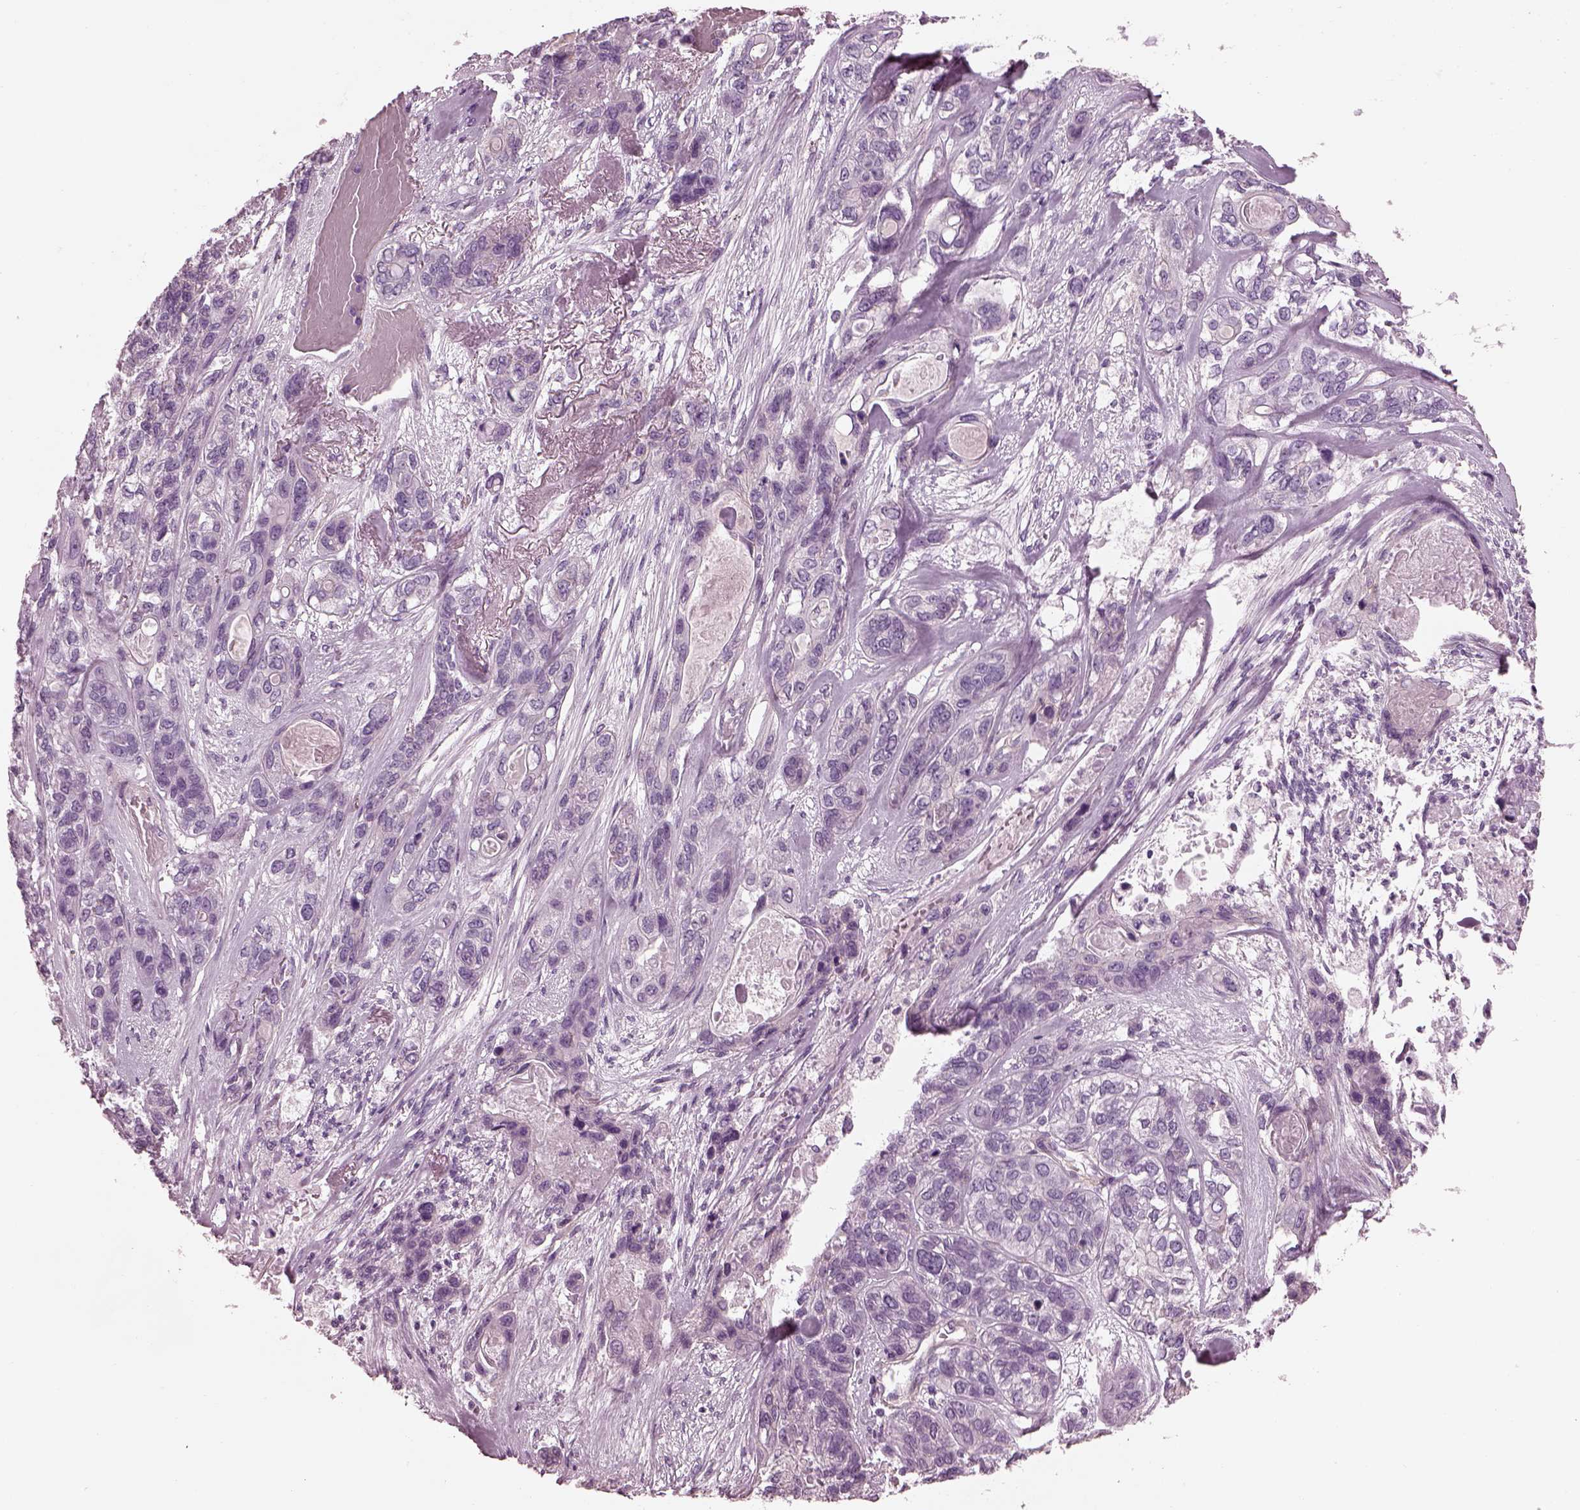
{"staining": {"intensity": "negative", "quantity": "none", "location": "none"}, "tissue": "lung cancer", "cell_type": "Tumor cells", "image_type": "cancer", "snomed": [{"axis": "morphology", "description": "Squamous cell carcinoma, NOS"}, {"axis": "topography", "description": "Lung"}], "caption": "Tumor cells show no significant positivity in lung cancer (squamous cell carcinoma).", "gene": "BFSP1", "patient": {"sex": "female", "age": 70}}